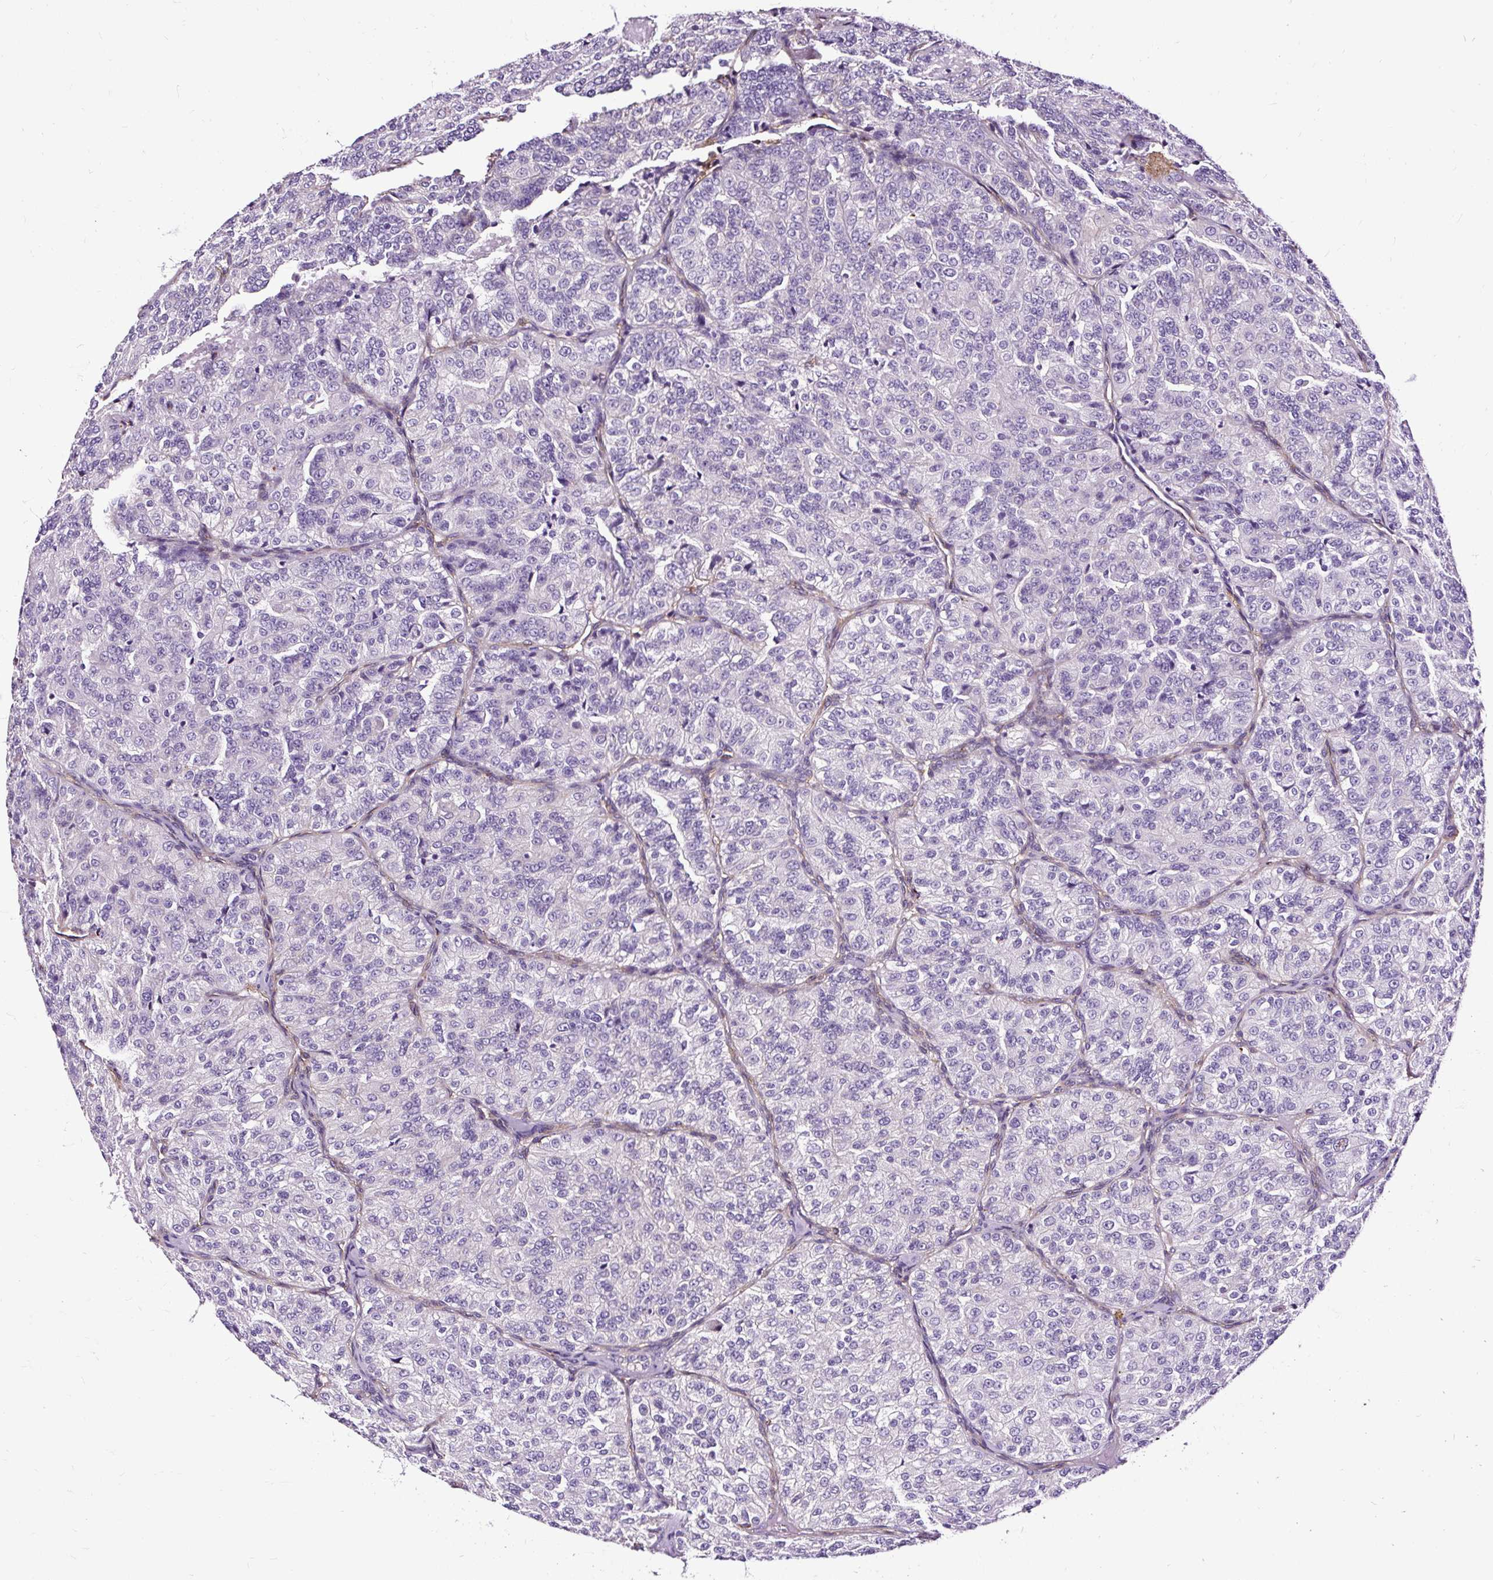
{"staining": {"intensity": "negative", "quantity": "none", "location": "none"}, "tissue": "renal cancer", "cell_type": "Tumor cells", "image_type": "cancer", "snomed": [{"axis": "morphology", "description": "Adenocarcinoma, NOS"}, {"axis": "topography", "description": "Kidney"}], "caption": "Tumor cells are negative for protein expression in human adenocarcinoma (renal).", "gene": "SLC7A8", "patient": {"sex": "female", "age": 63}}